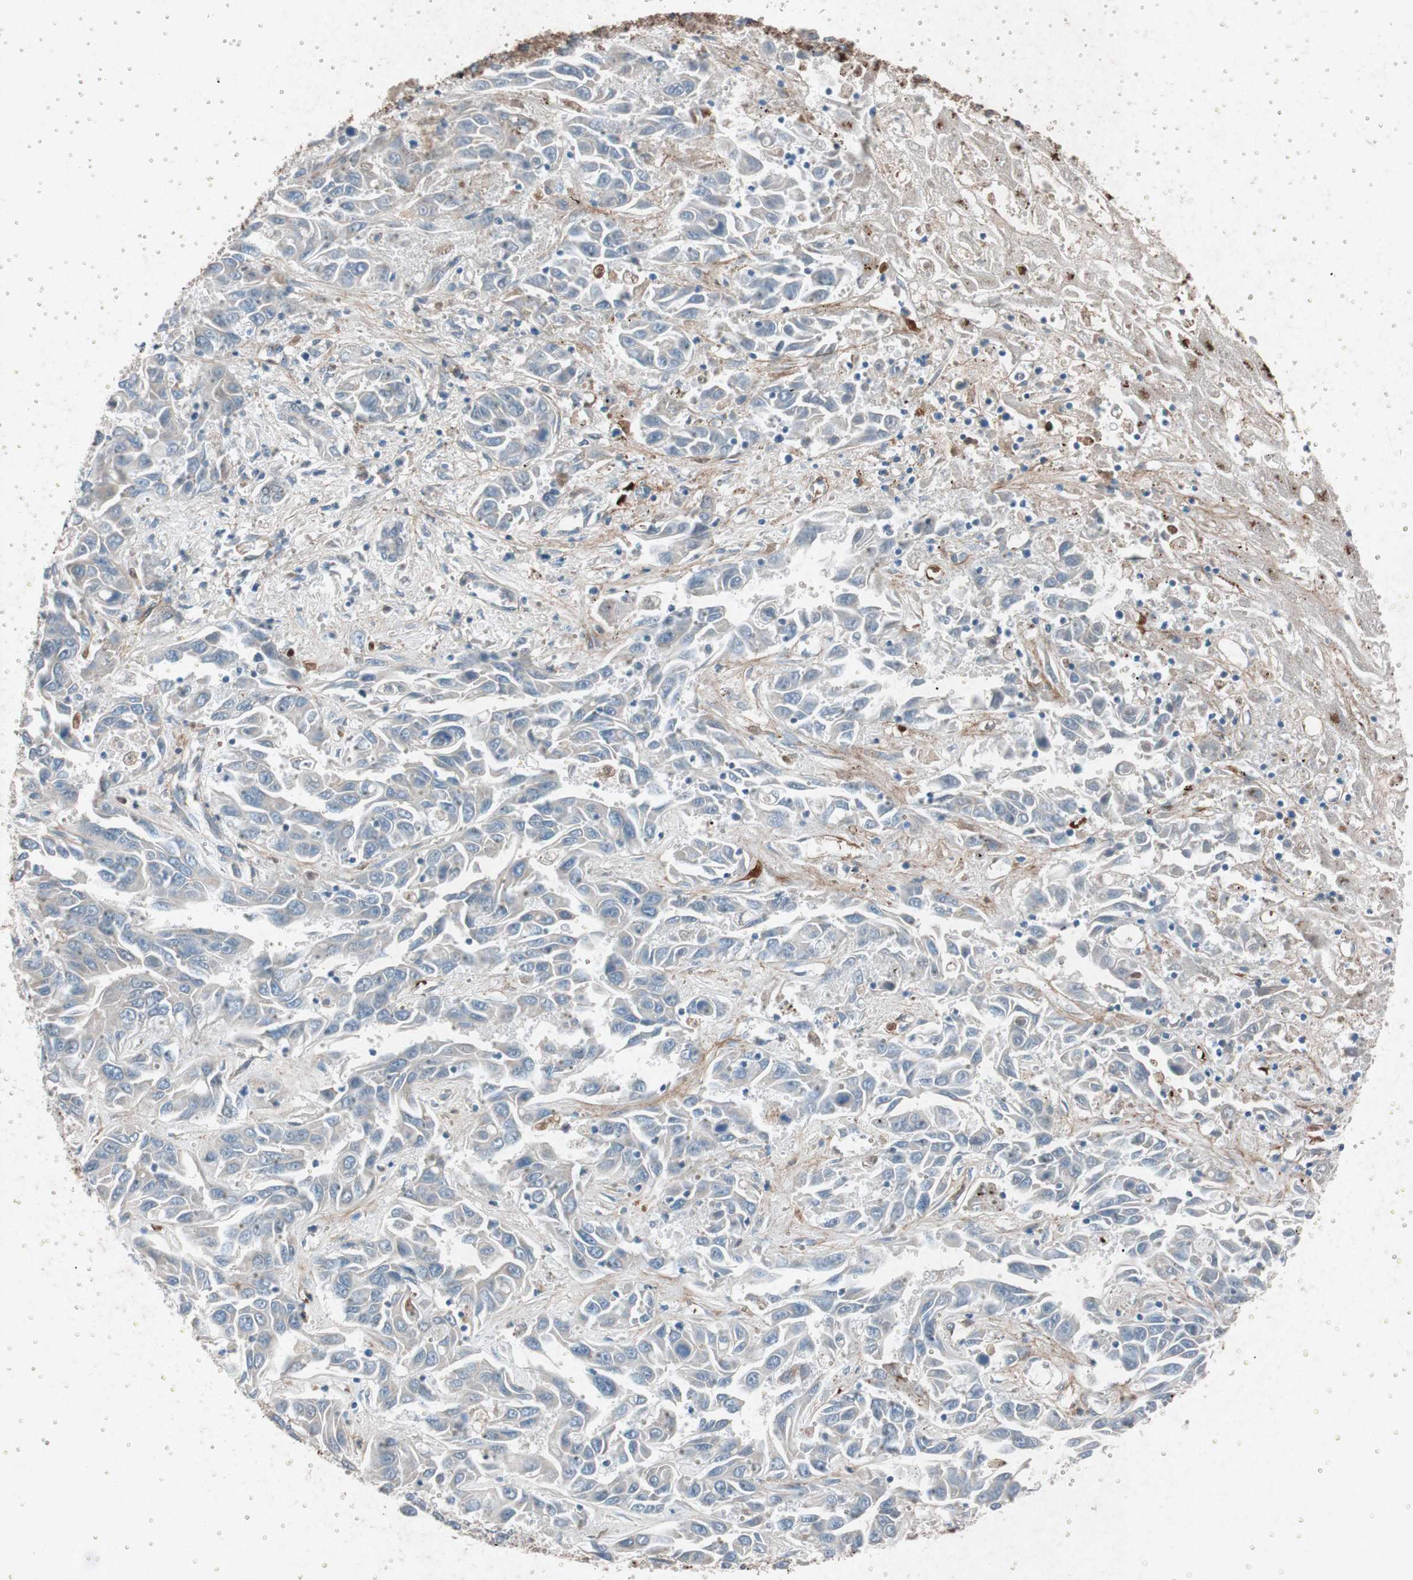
{"staining": {"intensity": "negative", "quantity": "none", "location": "none"}, "tissue": "liver cancer", "cell_type": "Tumor cells", "image_type": "cancer", "snomed": [{"axis": "morphology", "description": "Cholangiocarcinoma"}, {"axis": "topography", "description": "Liver"}], "caption": "This histopathology image is of cholangiocarcinoma (liver) stained with immunohistochemistry (IHC) to label a protein in brown with the nuclei are counter-stained blue. There is no expression in tumor cells.", "gene": "GRB7", "patient": {"sex": "female", "age": 52}}